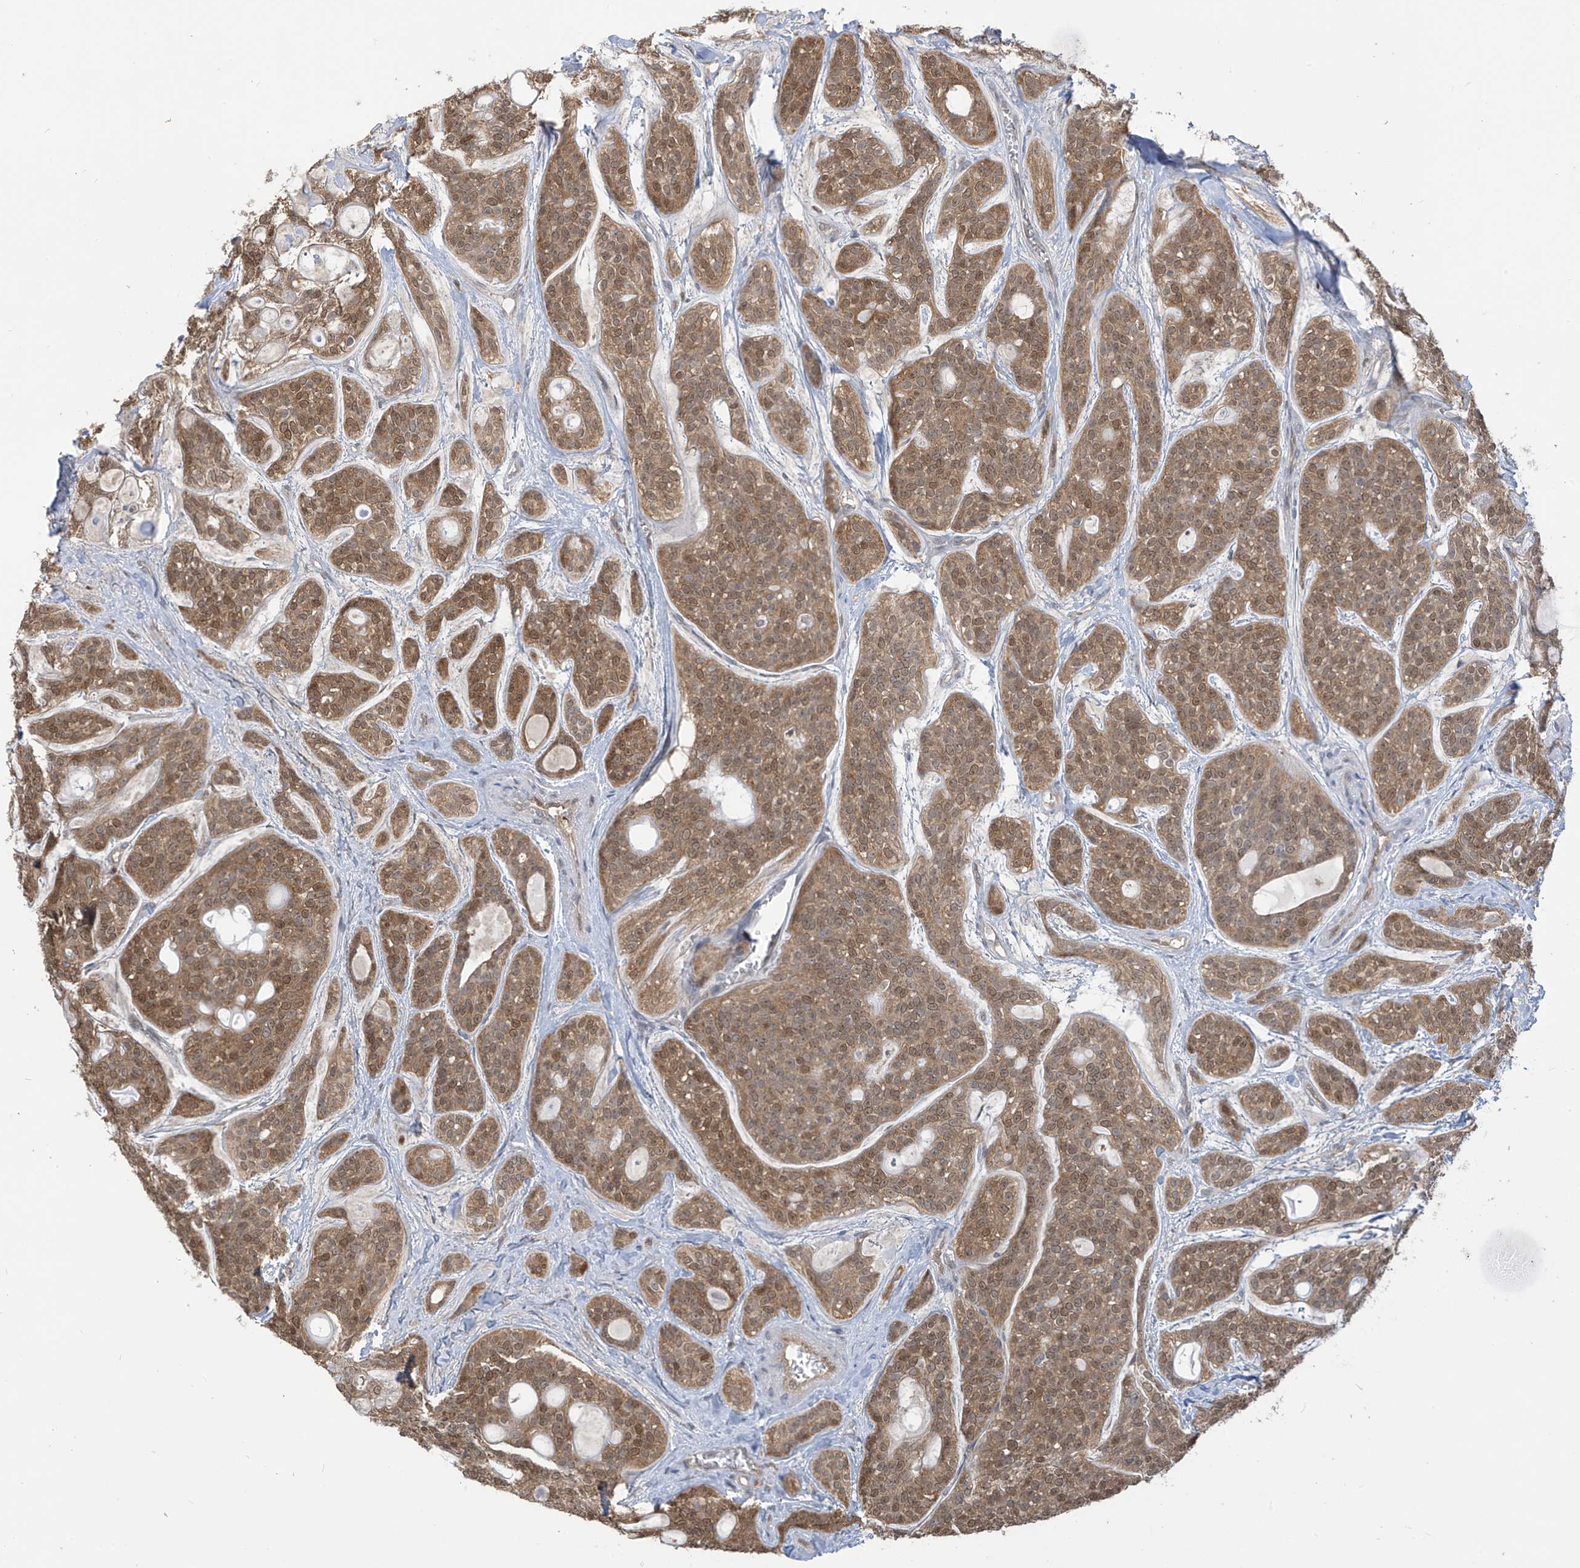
{"staining": {"intensity": "moderate", "quantity": ">75%", "location": "cytoplasmic/membranous,nuclear"}, "tissue": "head and neck cancer", "cell_type": "Tumor cells", "image_type": "cancer", "snomed": [{"axis": "morphology", "description": "Adenocarcinoma, NOS"}, {"axis": "topography", "description": "Head-Neck"}], "caption": "The photomicrograph displays immunohistochemical staining of adenocarcinoma (head and neck). There is moderate cytoplasmic/membranous and nuclear positivity is present in about >75% of tumor cells. Using DAB (3,3'-diaminobenzidine) (brown) and hematoxylin (blue) stains, captured at high magnification using brightfield microscopy.", "gene": "IDH1", "patient": {"sex": "male", "age": 66}}